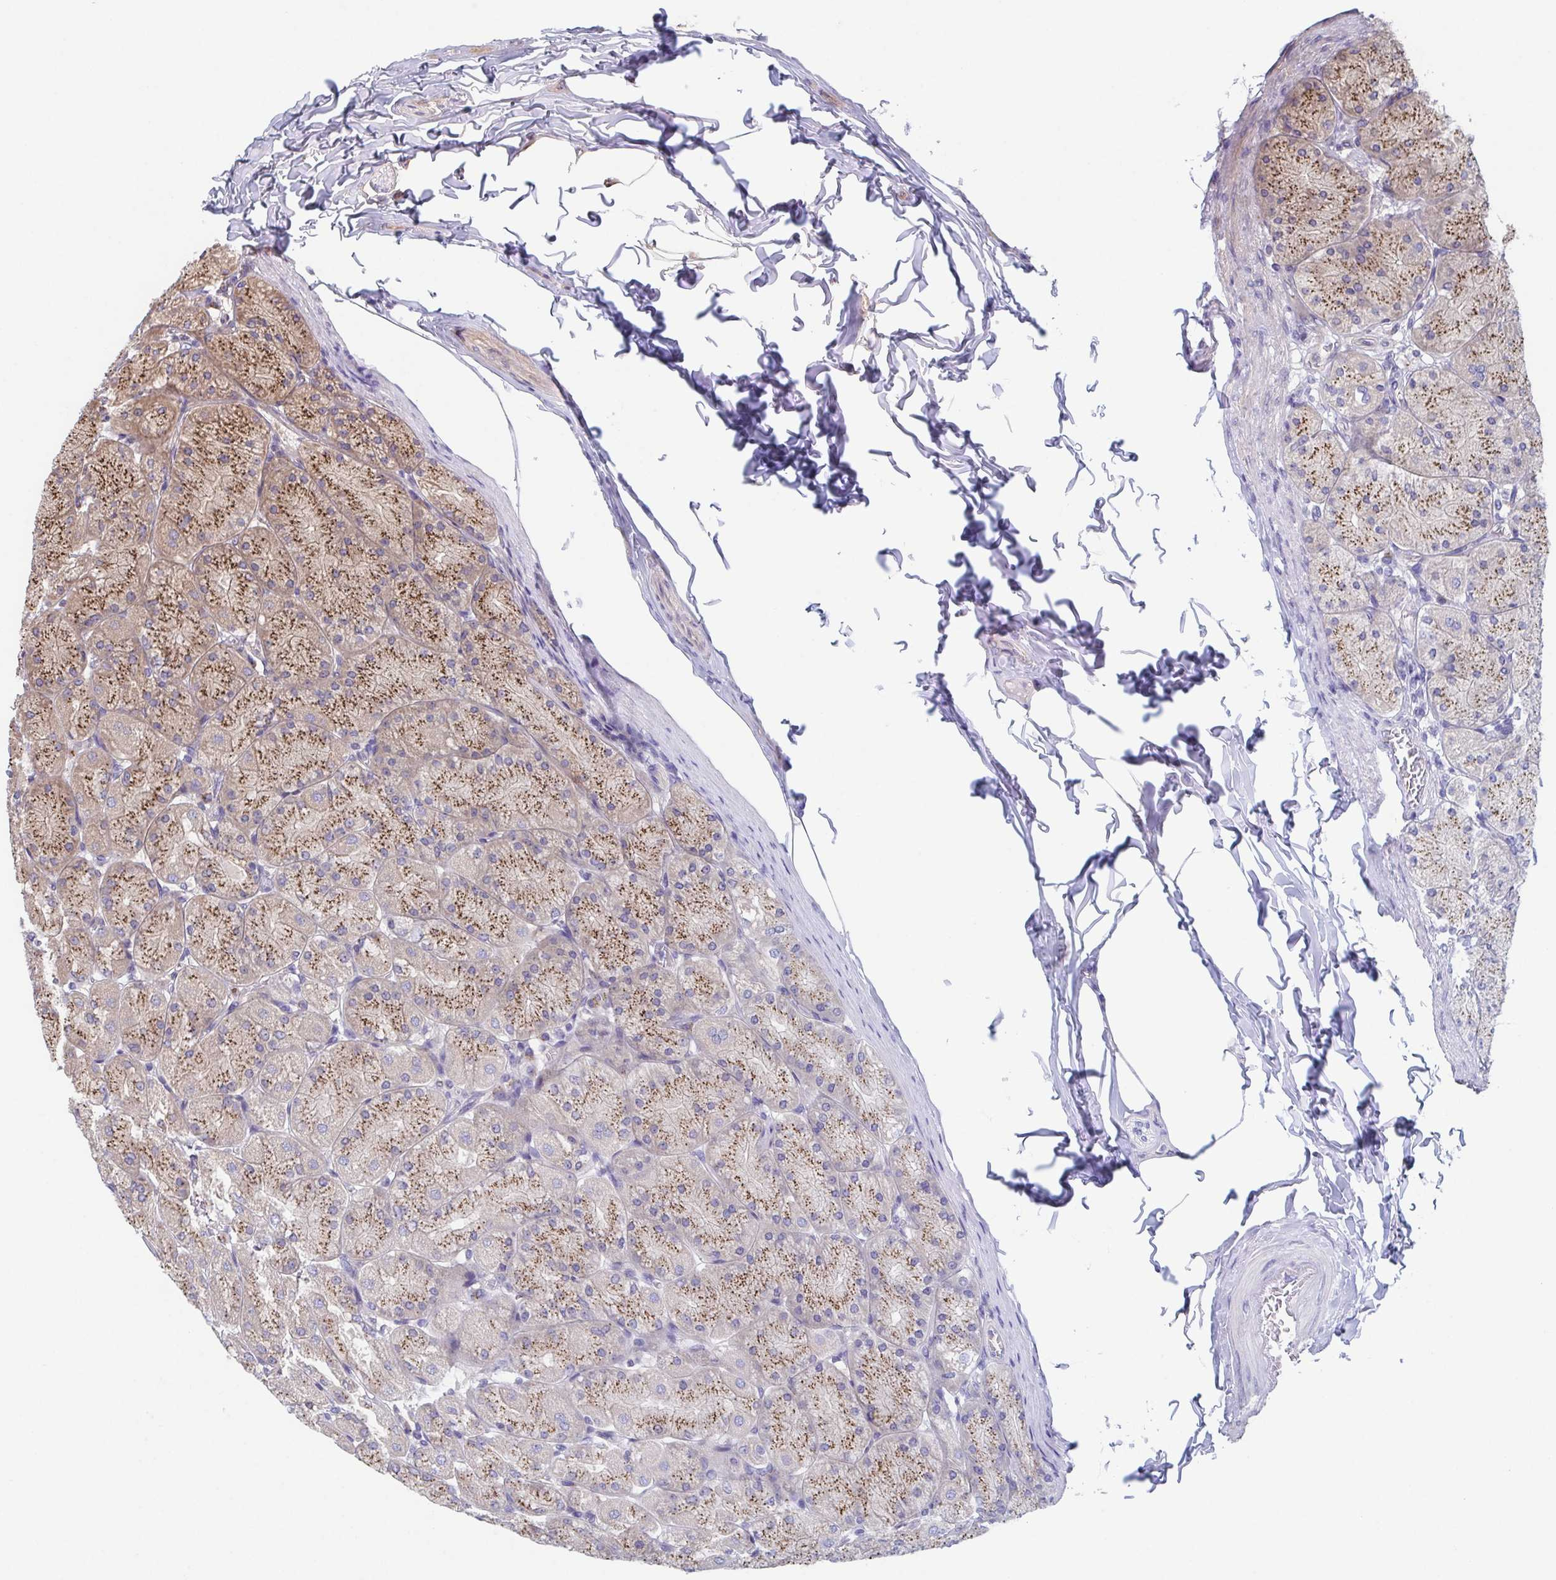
{"staining": {"intensity": "moderate", "quantity": "25%-75%", "location": "cytoplasmic/membranous"}, "tissue": "stomach", "cell_type": "Glandular cells", "image_type": "normal", "snomed": [{"axis": "morphology", "description": "Normal tissue, NOS"}, {"axis": "topography", "description": "Stomach, upper"}], "caption": "Immunohistochemical staining of unremarkable human stomach demonstrates 25%-75% levels of moderate cytoplasmic/membranous protein expression in approximately 25%-75% of glandular cells.", "gene": "COPB1", "patient": {"sex": "female", "age": 56}}